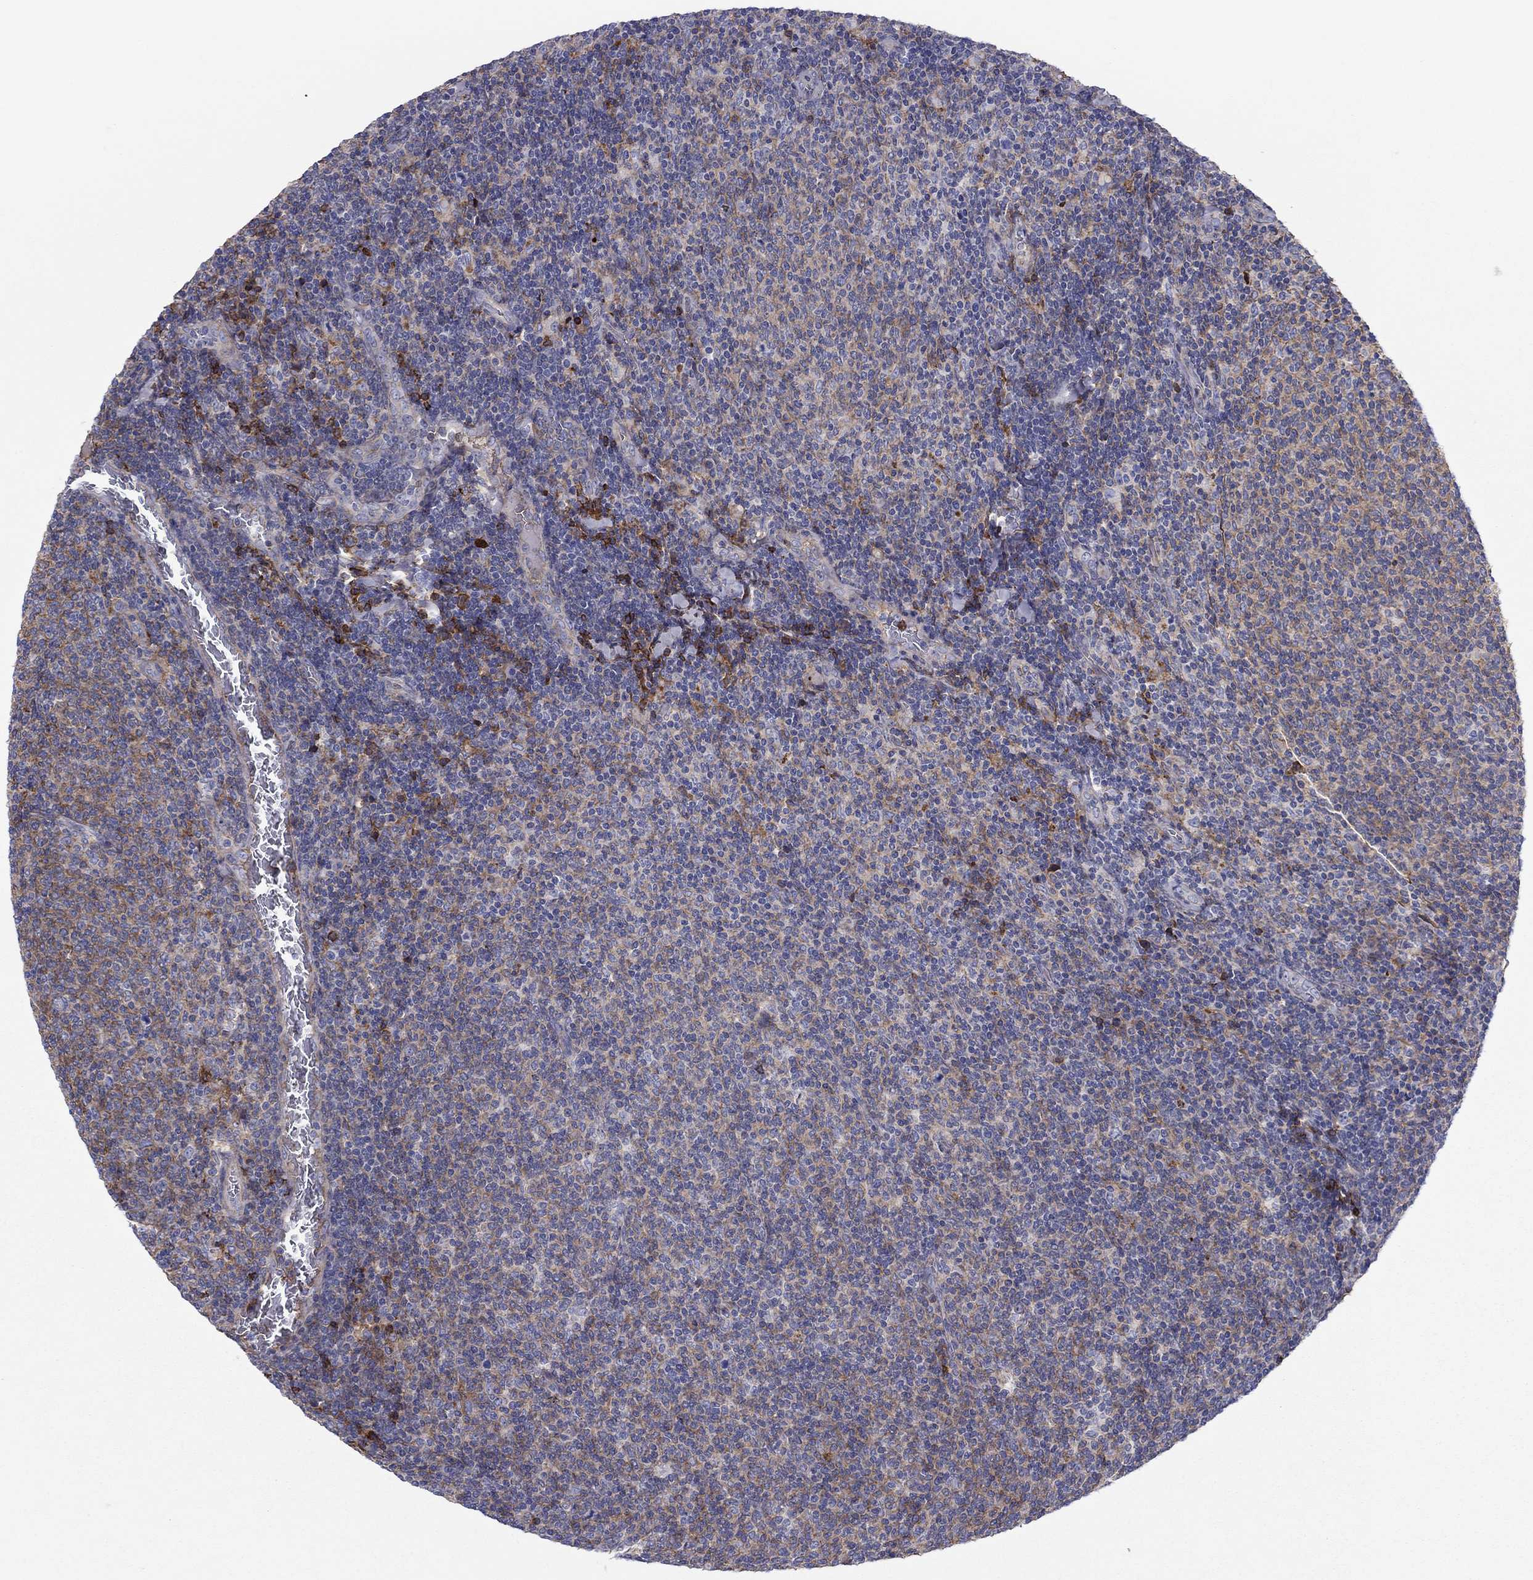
{"staining": {"intensity": "weak", "quantity": ">75%", "location": "cytoplasmic/membranous"}, "tissue": "lymphoma", "cell_type": "Tumor cells", "image_type": "cancer", "snomed": [{"axis": "morphology", "description": "Malignant lymphoma, non-Hodgkin's type, Low grade"}, {"axis": "topography", "description": "Lymph node"}], "caption": "Brown immunohistochemical staining in malignant lymphoma, non-Hodgkin's type (low-grade) demonstrates weak cytoplasmic/membranous staining in about >75% of tumor cells.", "gene": "HPX", "patient": {"sex": "male", "age": 52}}